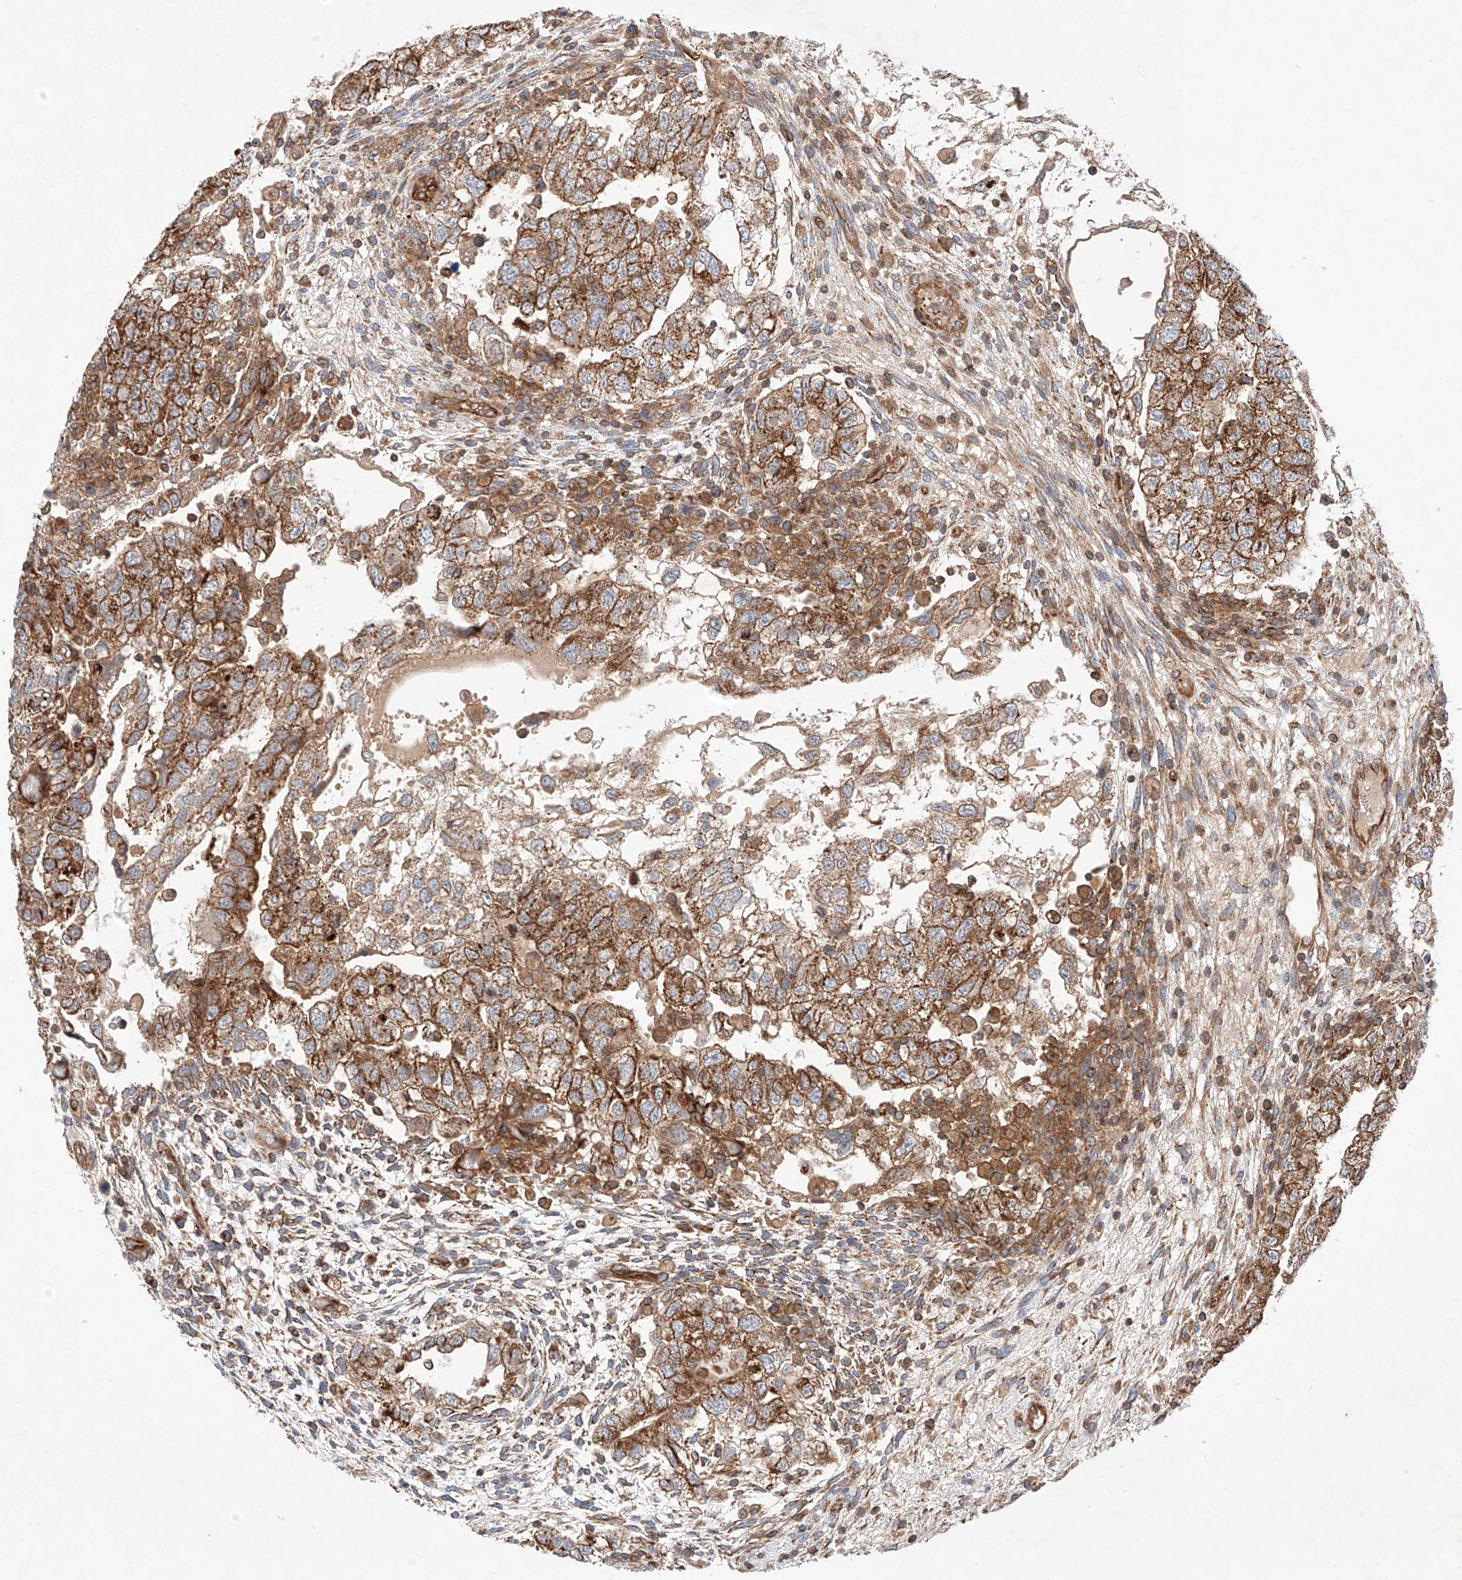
{"staining": {"intensity": "strong", "quantity": ">75%", "location": "cytoplasmic/membranous"}, "tissue": "testis cancer", "cell_type": "Tumor cells", "image_type": "cancer", "snomed": [{"axis": "morphology", "description": "Carcinoma, Embryonal, NOS"}, {"axis": "topography", "description": "Testis"}], "caption": "A high amount of strong cytoplasmic/membranous positivity is present in about >75% of tumor cells in testis embryonal carcinoma tissue.", "gene": "NR1D1", "patient": {"sex": "male", "age": 37}}